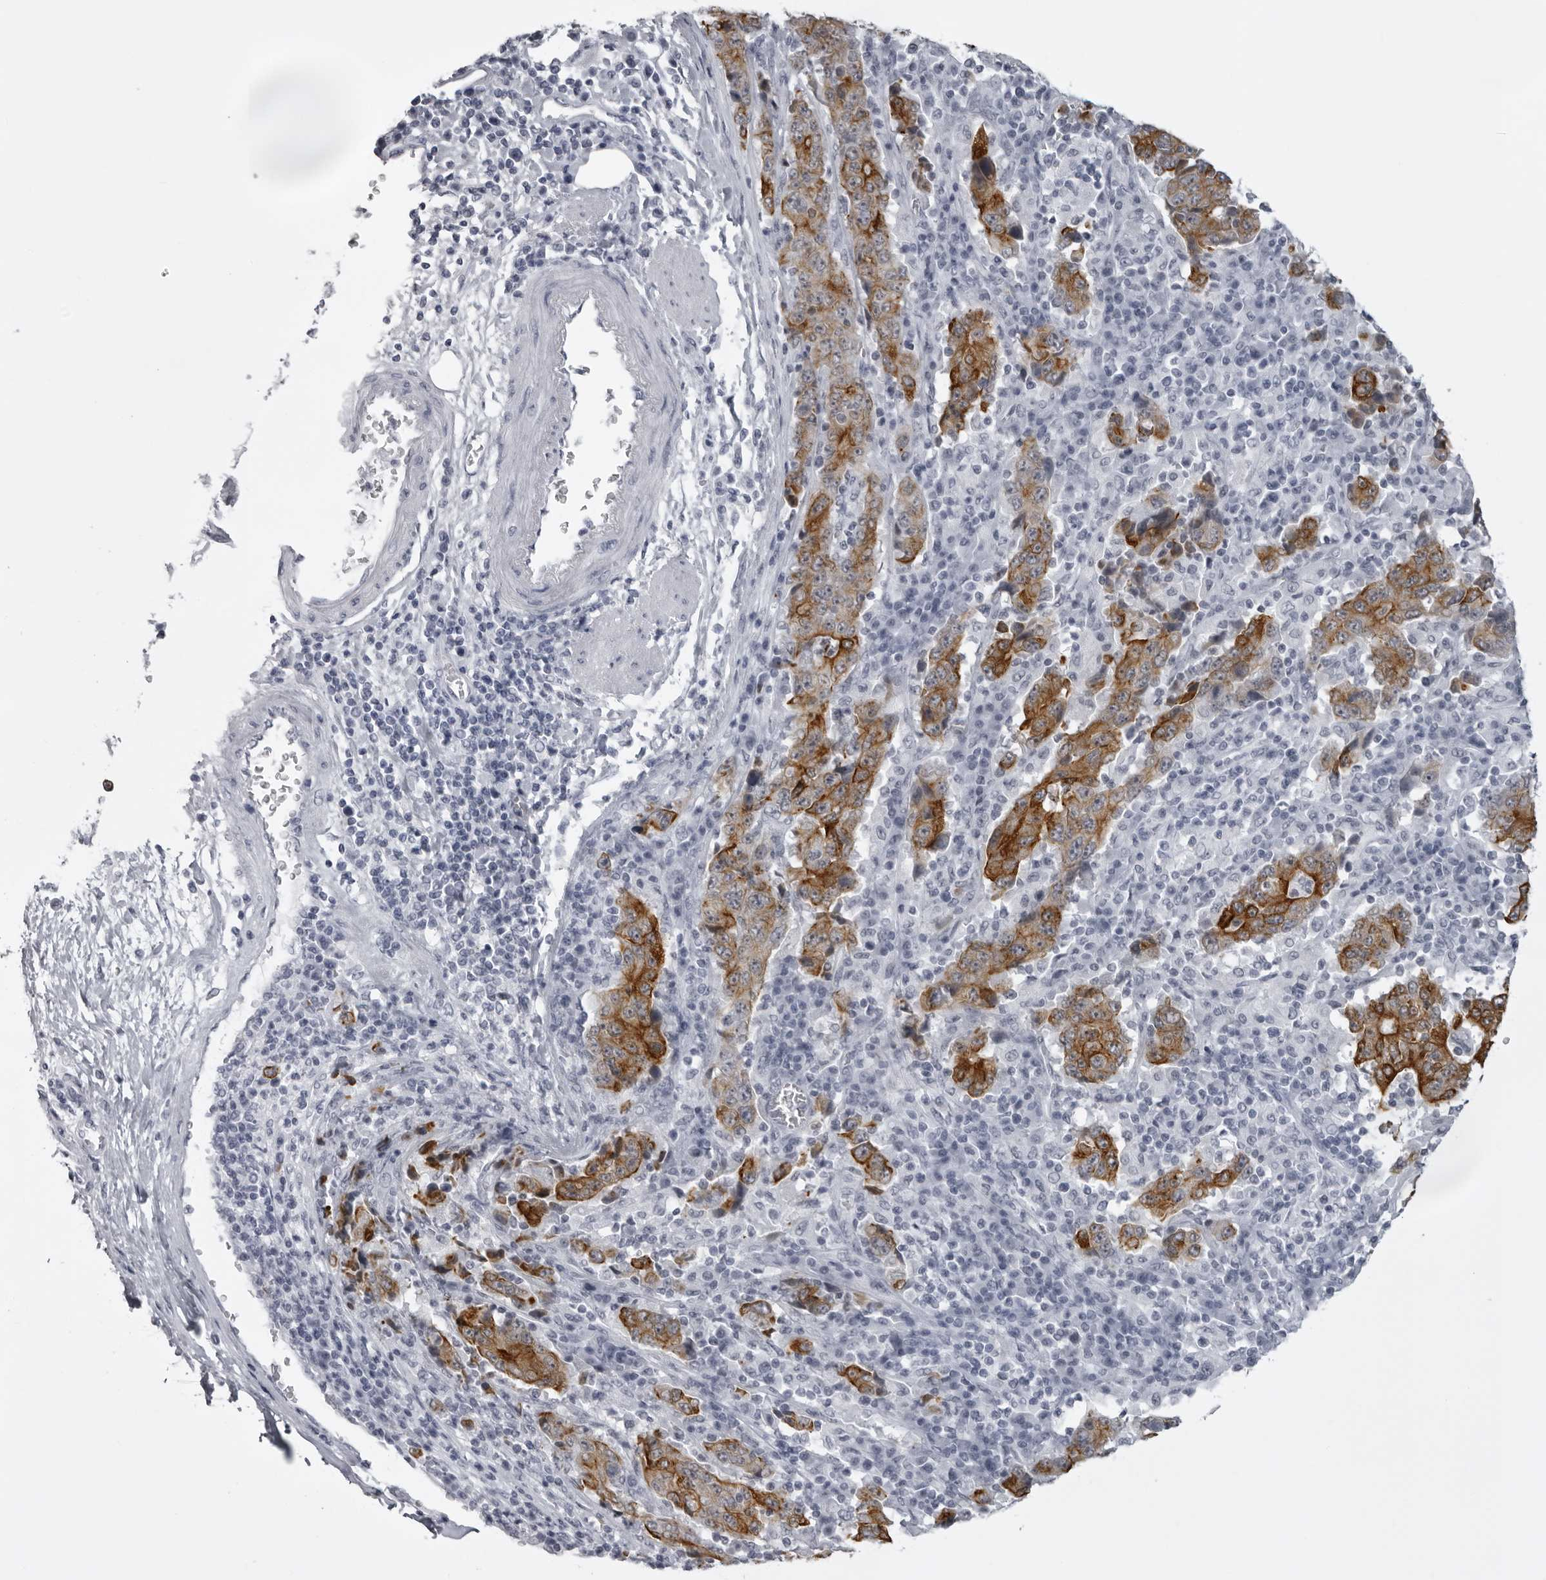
{"staining": {"intensity": "strong", "quantity": ">75%", "location": "cytoplasmic/membranous"}, "tissue": "stomach cancer", "cell_type": "Tumor cells", "image_type": "cancer", "snomed": [{"axis": "morphology", "description": "Normal tissue, NOS"}, {"axis": "morphology", "description": "Adenocarcinoma, NOS"}, {"axis": "topography", "description": "Stomach, upper"}, {"axis": "topography", "description": "Stomach"}], "caption": "Protein expression analysis of human stomach cancer reveals strong cytoplasmic/membranous staining in approximately >75% of tumor cells.", "gene": "UROD", "patient": {"sex": "male", "age": 59}}